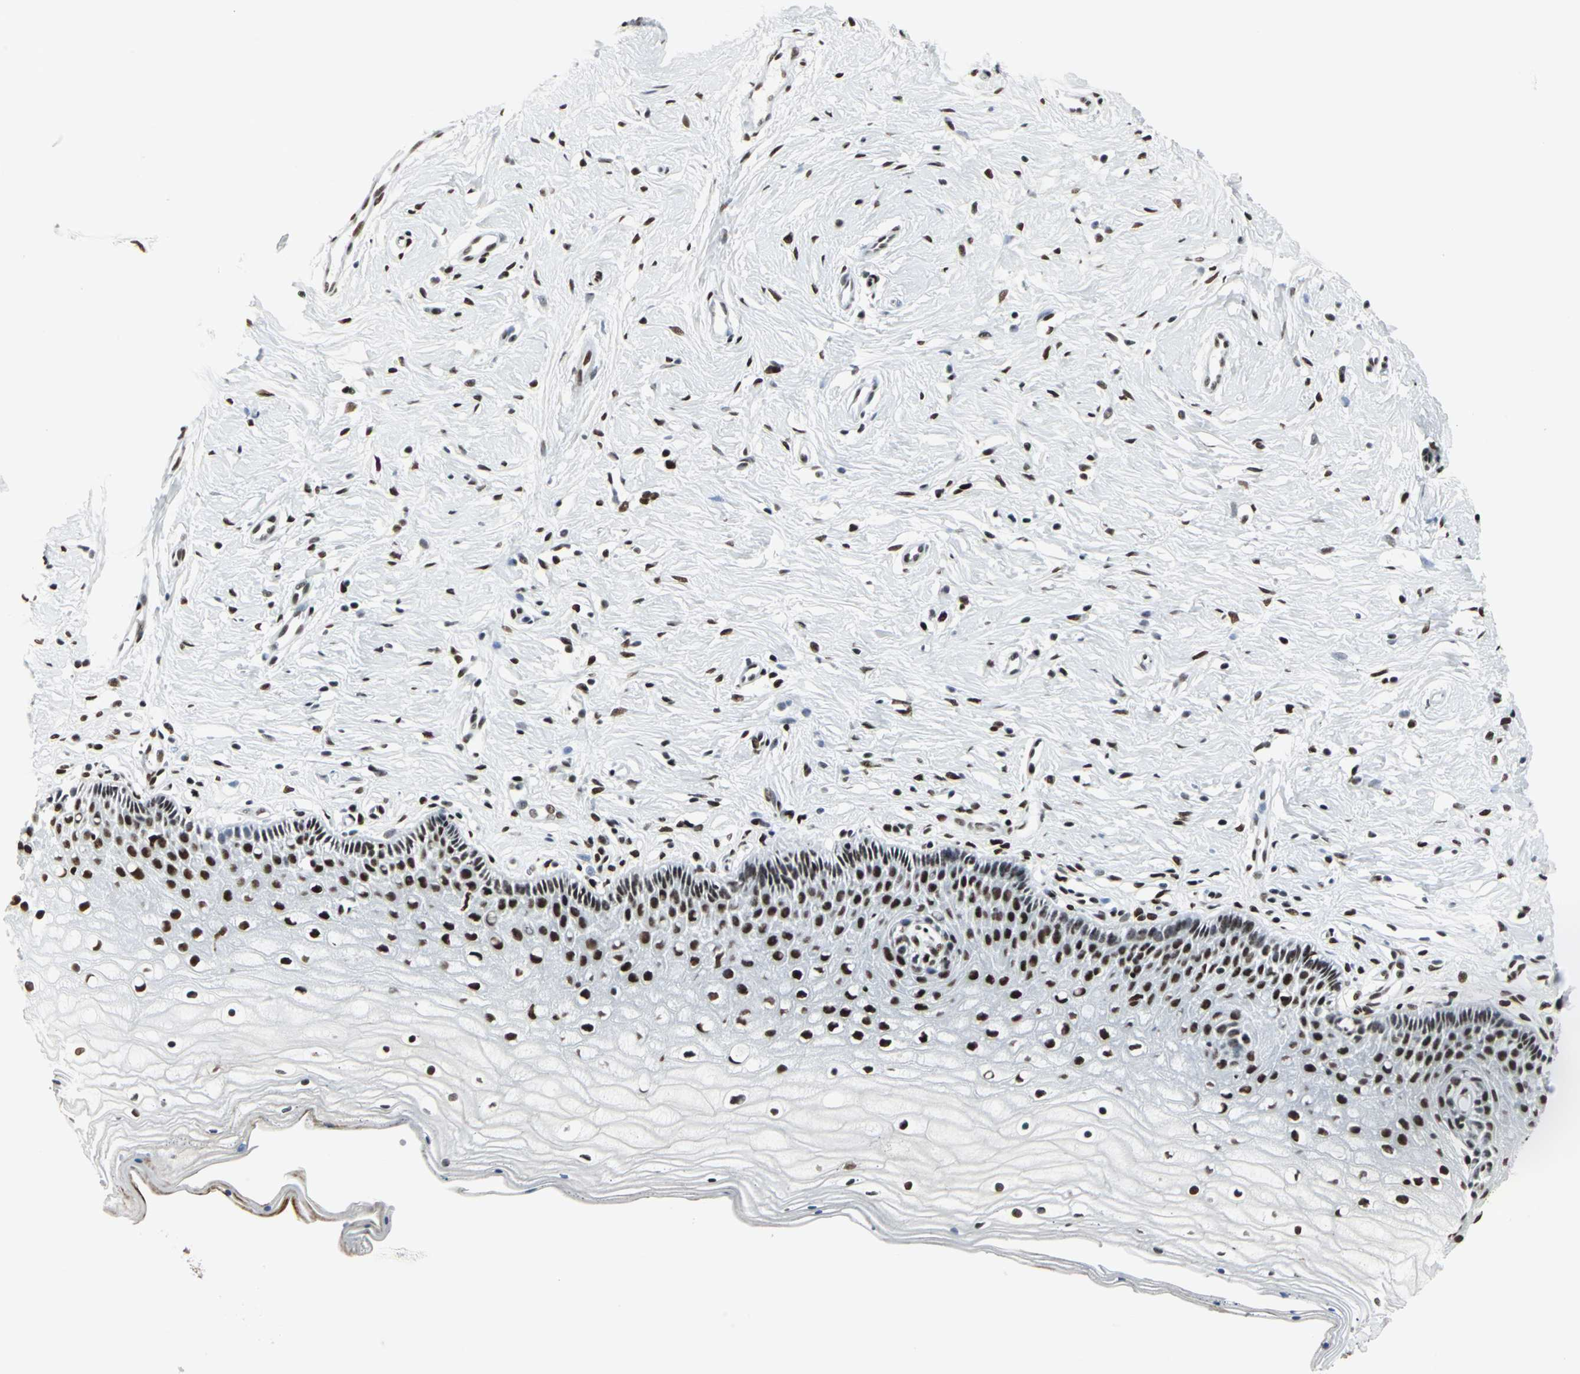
{"staining": {"intensity": "strong", "quantity": ">75%", "location": "nuclear"}, "tissue": "cervix", "cell_type": "Squamous epithelial cells", "image_type": "normal", "snomed": [{"axis": "morphology", "description": "Normal tissue, NOS"}, {"axis": "topography", "description": "Cervix"}], "caption": "Protein staining exhibits strong nuclear positivity in about >75% of squamous epithelial cells in normal cervix.", "gene": "HDAC2", "patient": {"sex": "female", "age": 46}}